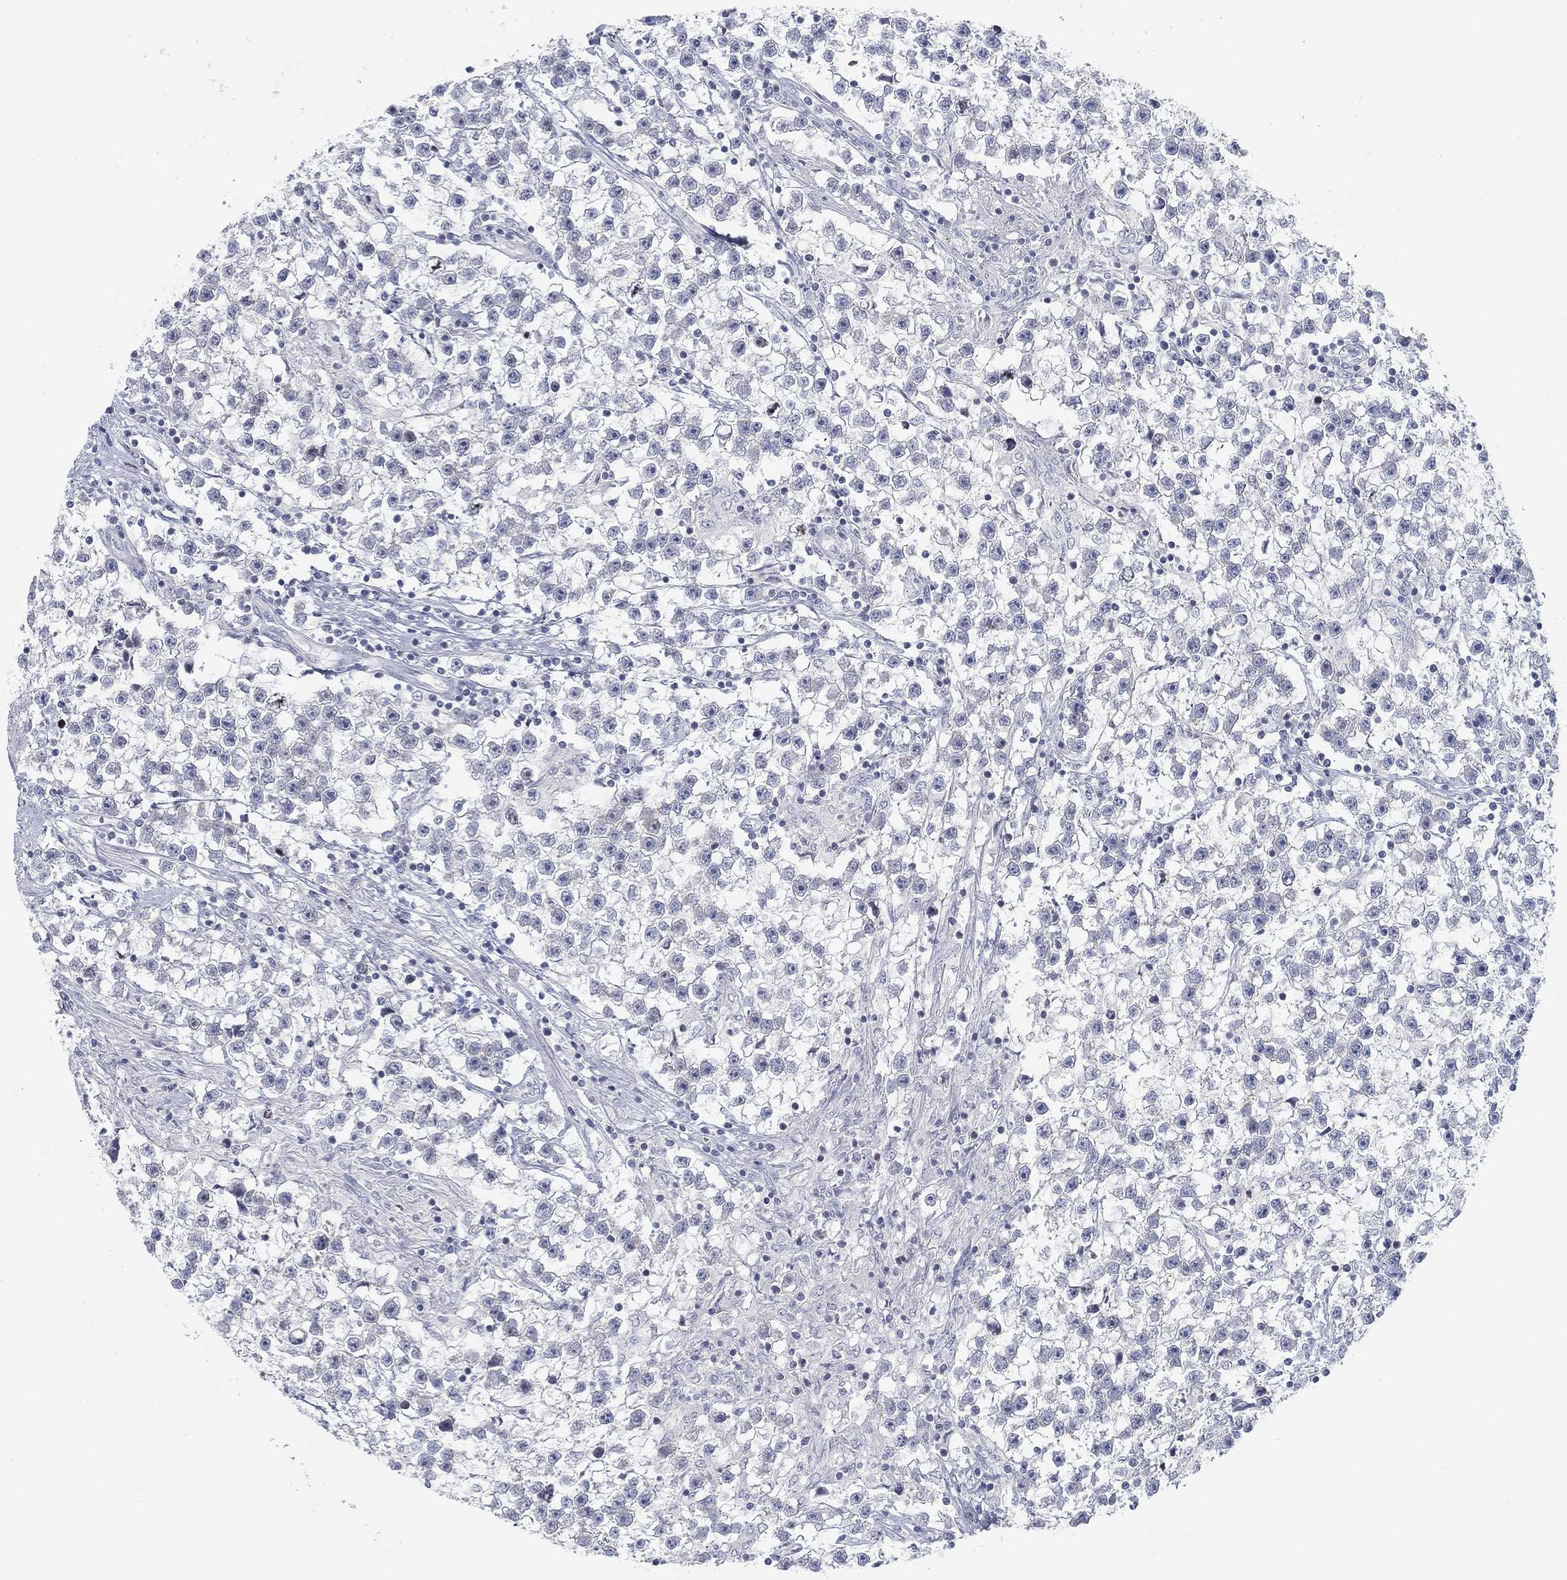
{"staining": {"intensity": "negative", "quantity": "none", "location": "none"}, "tissue": "testis cancer", "cell_type": "Tumor cells", "image_type": "cancer", "snomed": [{"axis": "morphology", "description": "Seminoma, NOS"}, {"axis": "topography", "description": "Testis"}], "caption": "Tumor cells show no significant protein staining in testis cancer (seminoma). (DAB (3,3'-diaminobenzidine) IHC visualized using brightfield microscopy, high magnification).", "gene": "ATP1A3", "patient": {"sex": "male", "age": 59}}